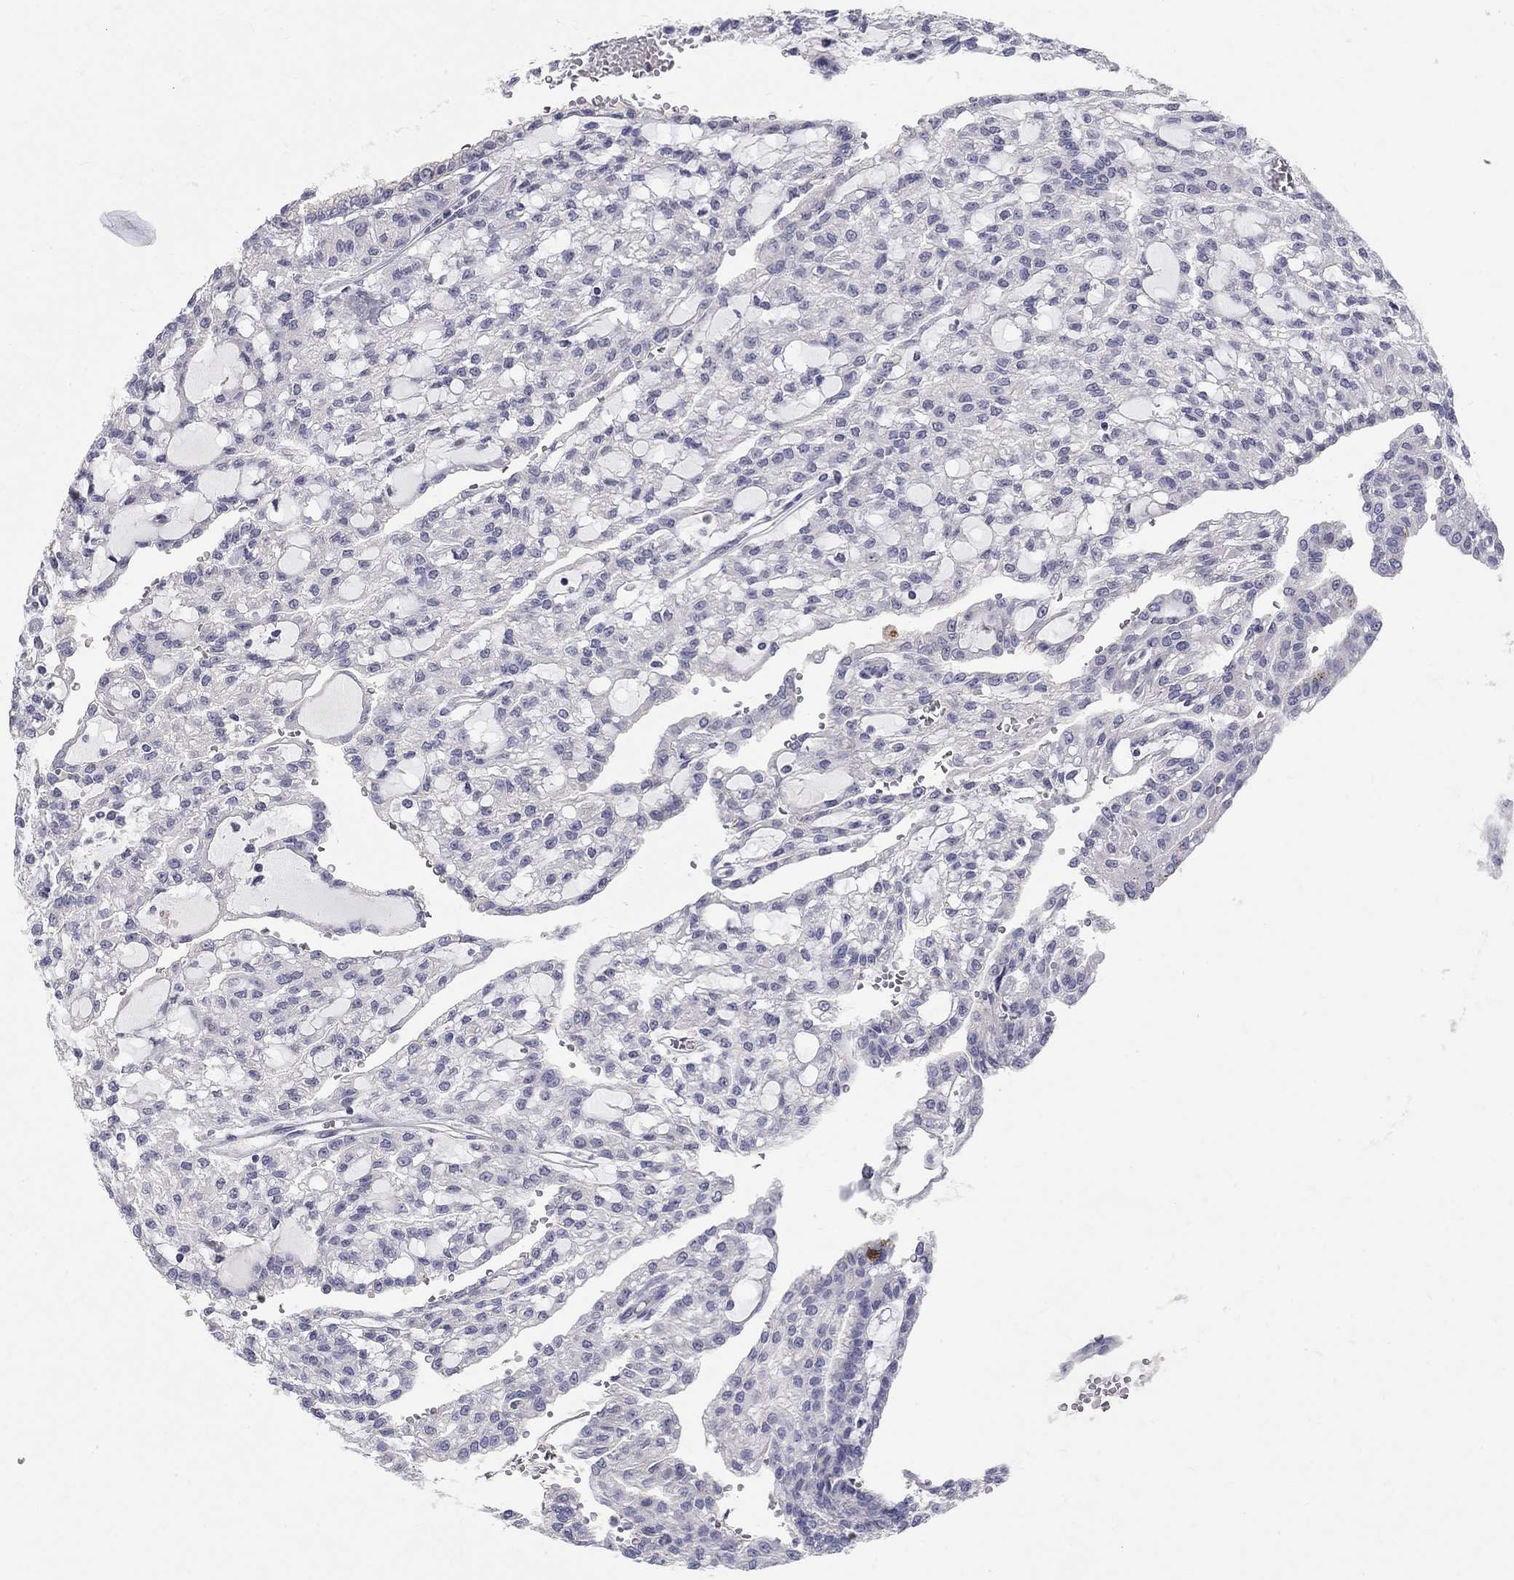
{"staining": {"intensity": "negative", "quantity": "none", "location": "none"}, "tissue": "renal cancer", "cell_type": "Tumor cells", "image_type": "cancer", "snomed": [{"axis": "morphology", "description": "Adenocarcinoma, NOS"}, {"axis": "topography", "description": "Kidney"}], "caption": "IHC image of renal cancer (adenocarcinoma) stained for a protein (brown), which demonstrates no staining in tumor cells.", "gene": "PTH1R", "patient": {"sex": "male", "age": 63}}